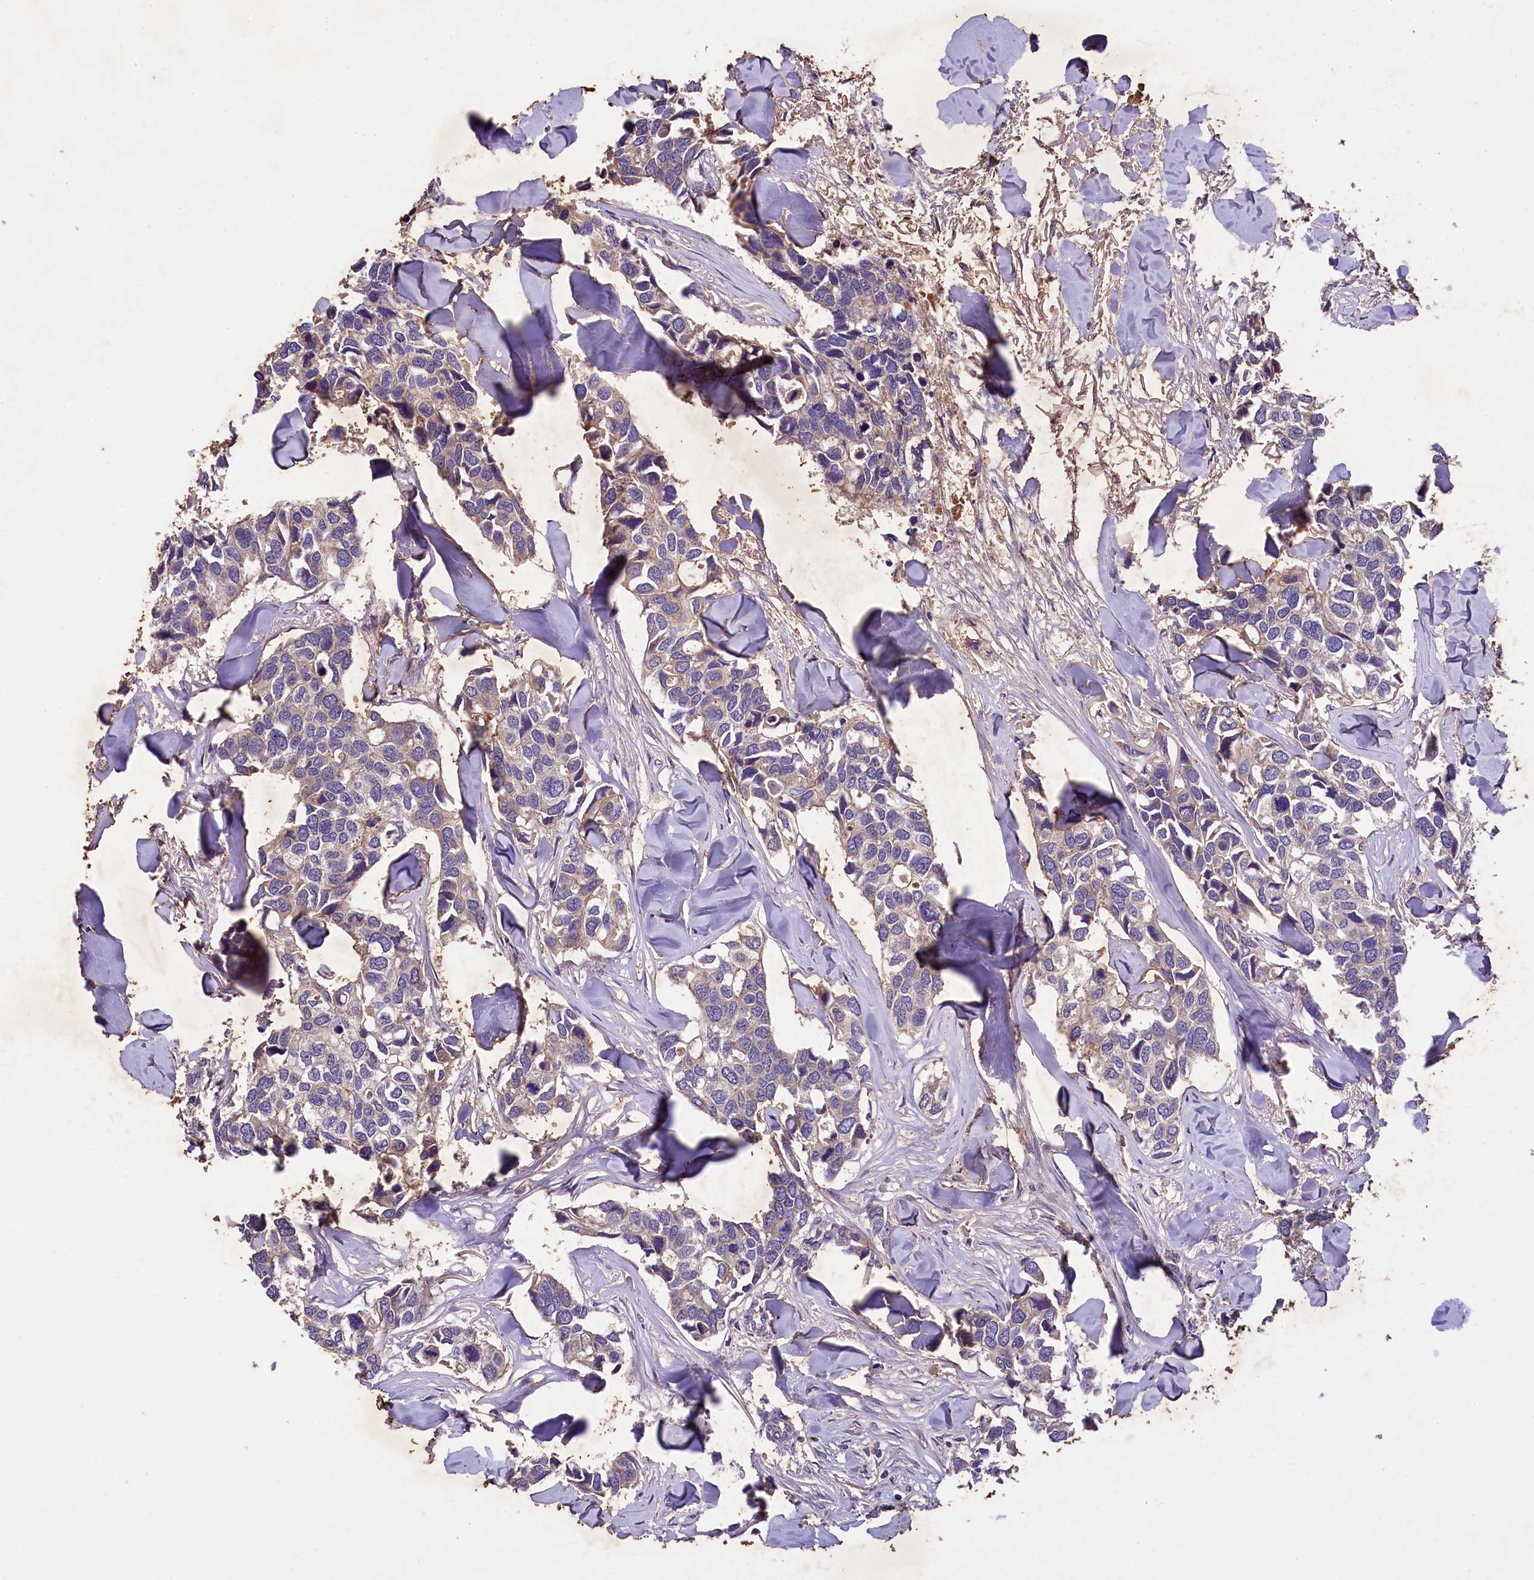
{"staining": {"intensity": "weak", "quantity": "25%-75%", "location": "cytoplasmic/membranous"}, "tissue": "breast cancer", "cell_type": "Tumor cells", "image_type": "cancer", "snomed": [{"axis": "morphology", "description": "Duct carcinoma"}, {"axis": "topography", "description": "Breast"}], "caption": "Breast cancer (infiltrating ductal carcinoma) stained with a brown dye displays weak cytoplasmic/membranous positive positivity in approximately 25%-75% of tumor cells.", "gene": "PLXNB1", "patient": {"sex": "female", "age": 83}}